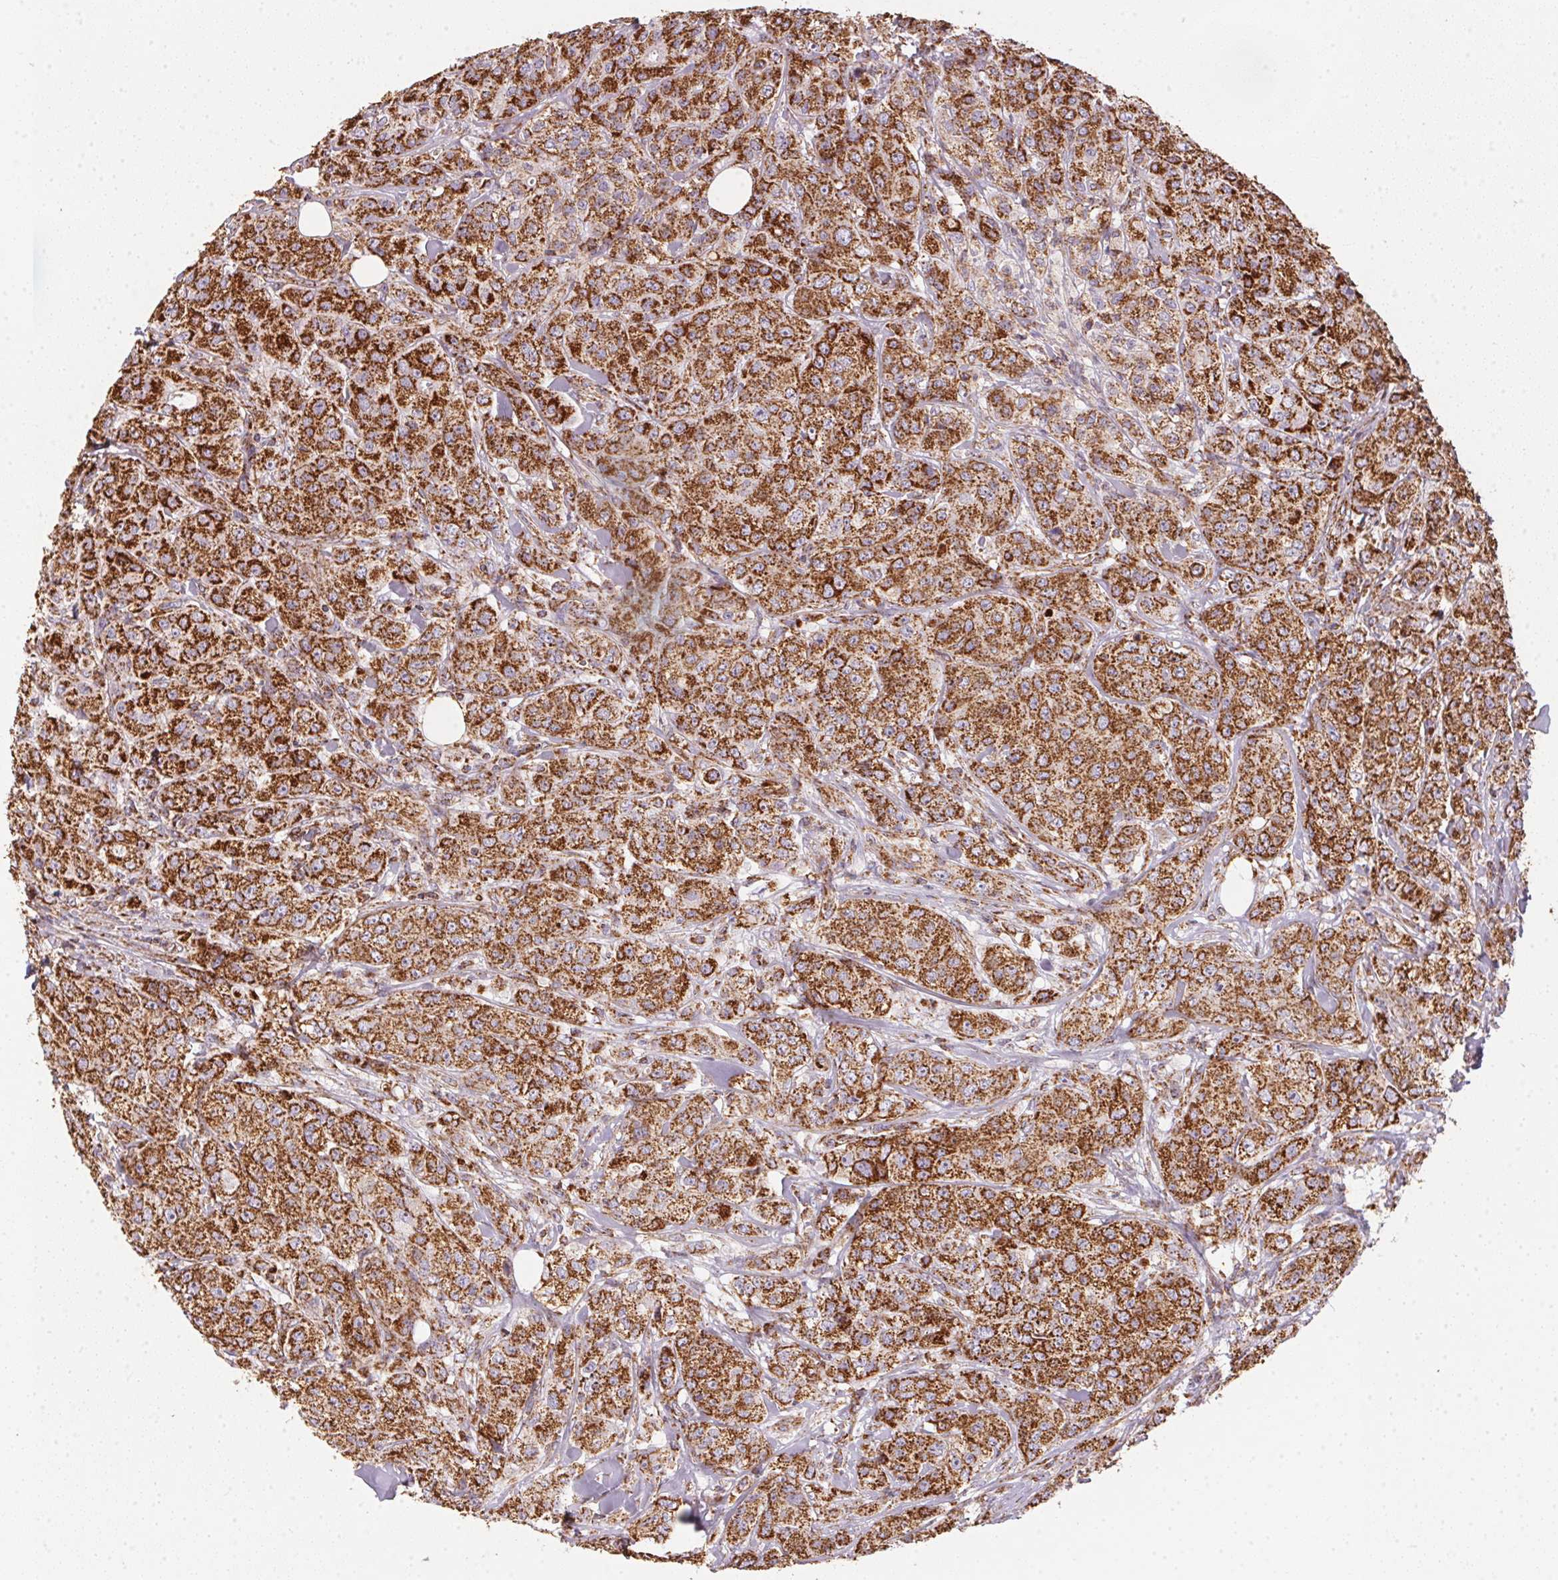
{"staining": {"intensity": "strong", "quantity": ">75%", "location": "cytoplasmic/membranous"}, "tissue": "breast cancer", "cell_type": "Tumor cells", "image_type": "cancer", "snomed": [{"axis": "morphology", "description": "Duct carcinoma"}, {"axis": "topography", "description": "Breast"}], "caption": "Brown immunohistochemical staining in human breast cancer (intraductal carcinoma) demonstrates strong cytoplasmic/membranous staining in about >75% of tumor cells.", "gene": "NDUFS2", "patient": {"sex": "female", "age": 43}}